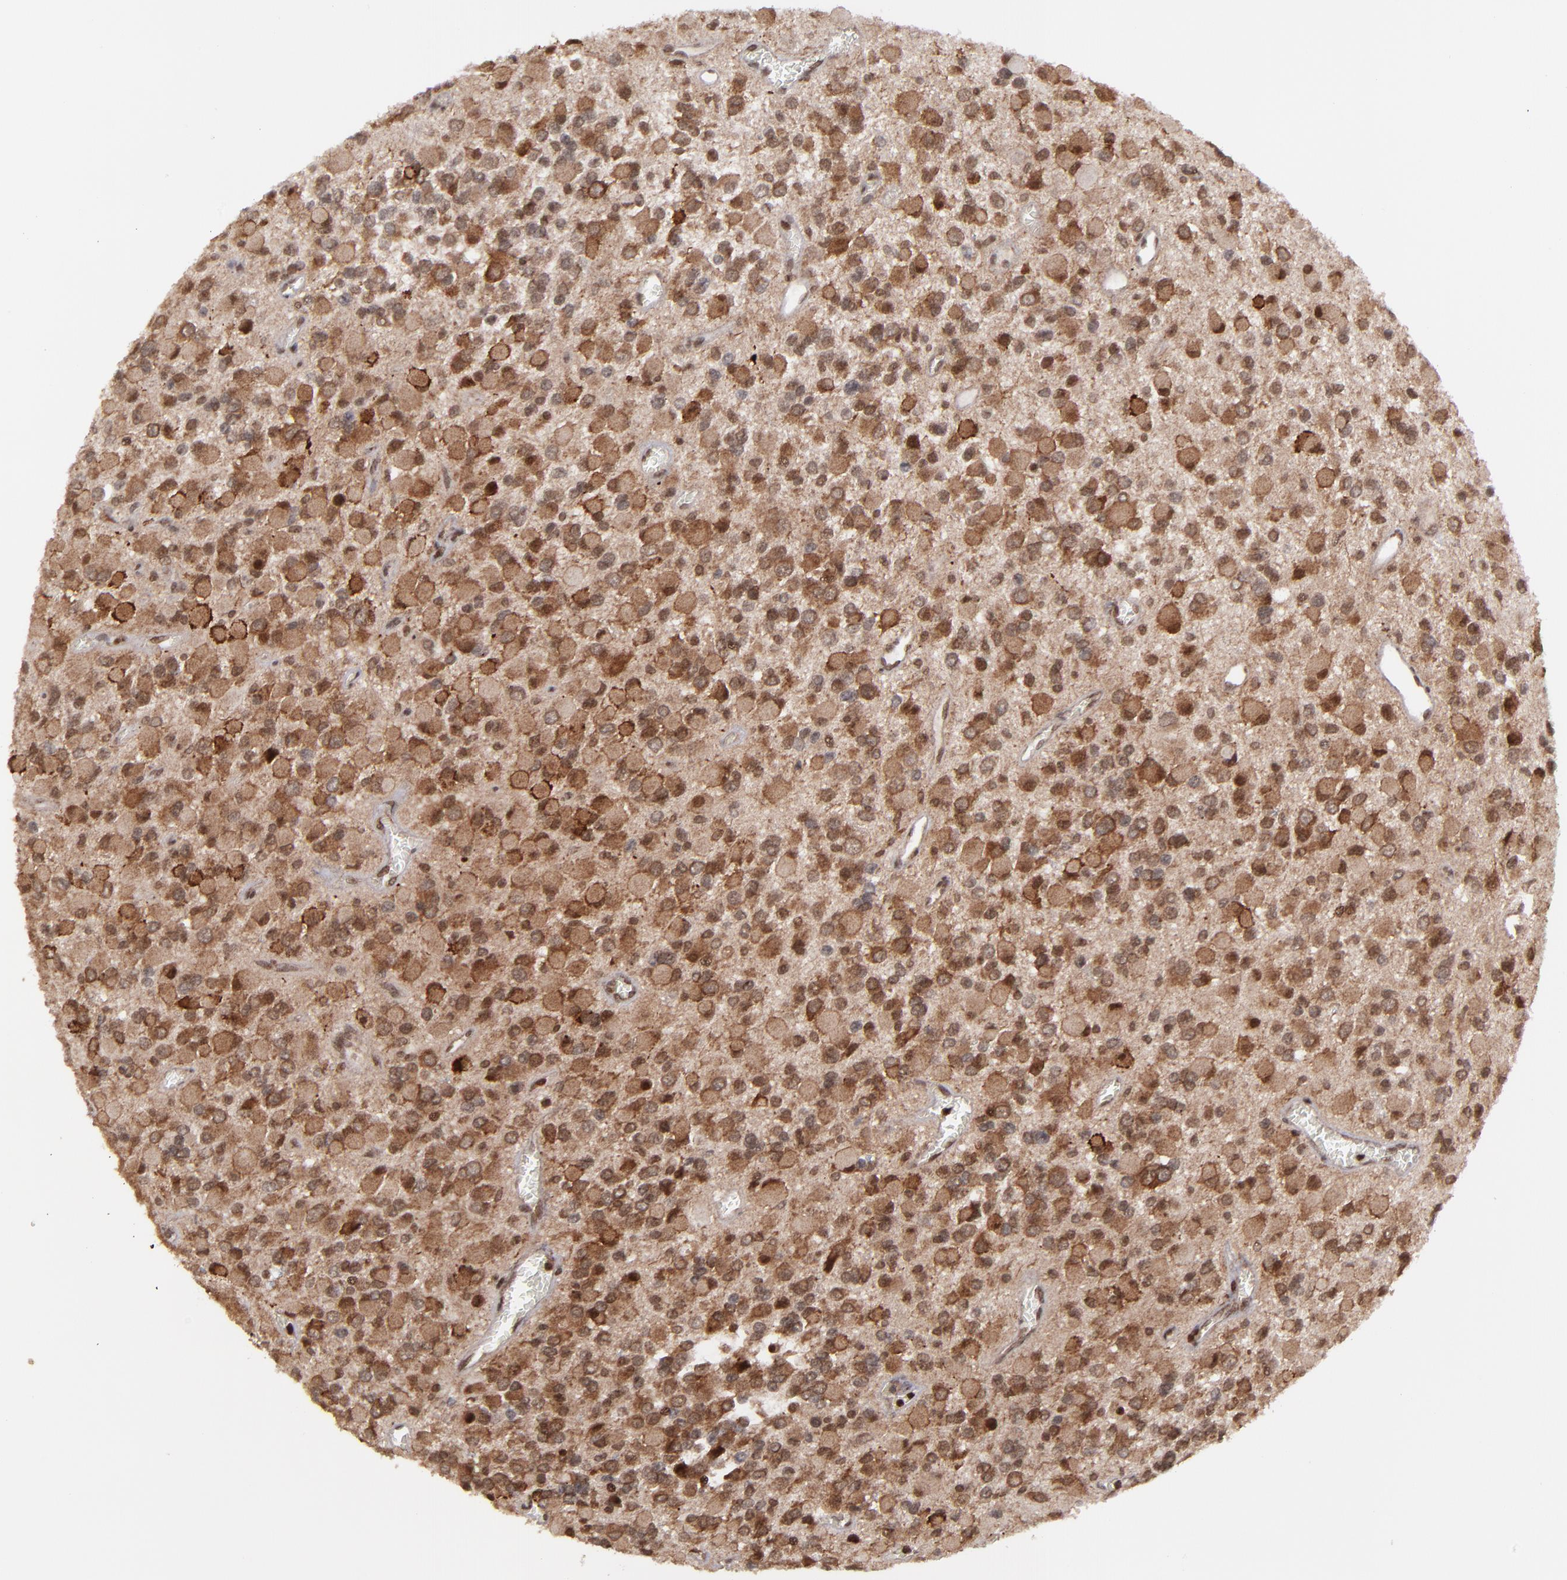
{"staining": {"intensity": "strong", "quantity": ">75%", "location": "cytoplasmic/membranous,nuclear"}, "tissue": "glioma", "cell_type": "Tumor cells", "image_type": "cancer", "snomed": [{"axis": "morphology", "description": "Glioma, malignant, Low grade"}, {"axis": "topography", "description": "Brain"}], "caption": "Tumor cells show high levels of strong cytoplasmic/membranous and nuclear positivity in approximately >75% of cells in human low-grade glioma (malignant).", "gene": "RGS6", "patient": {"sex": "male", "age": 42}}